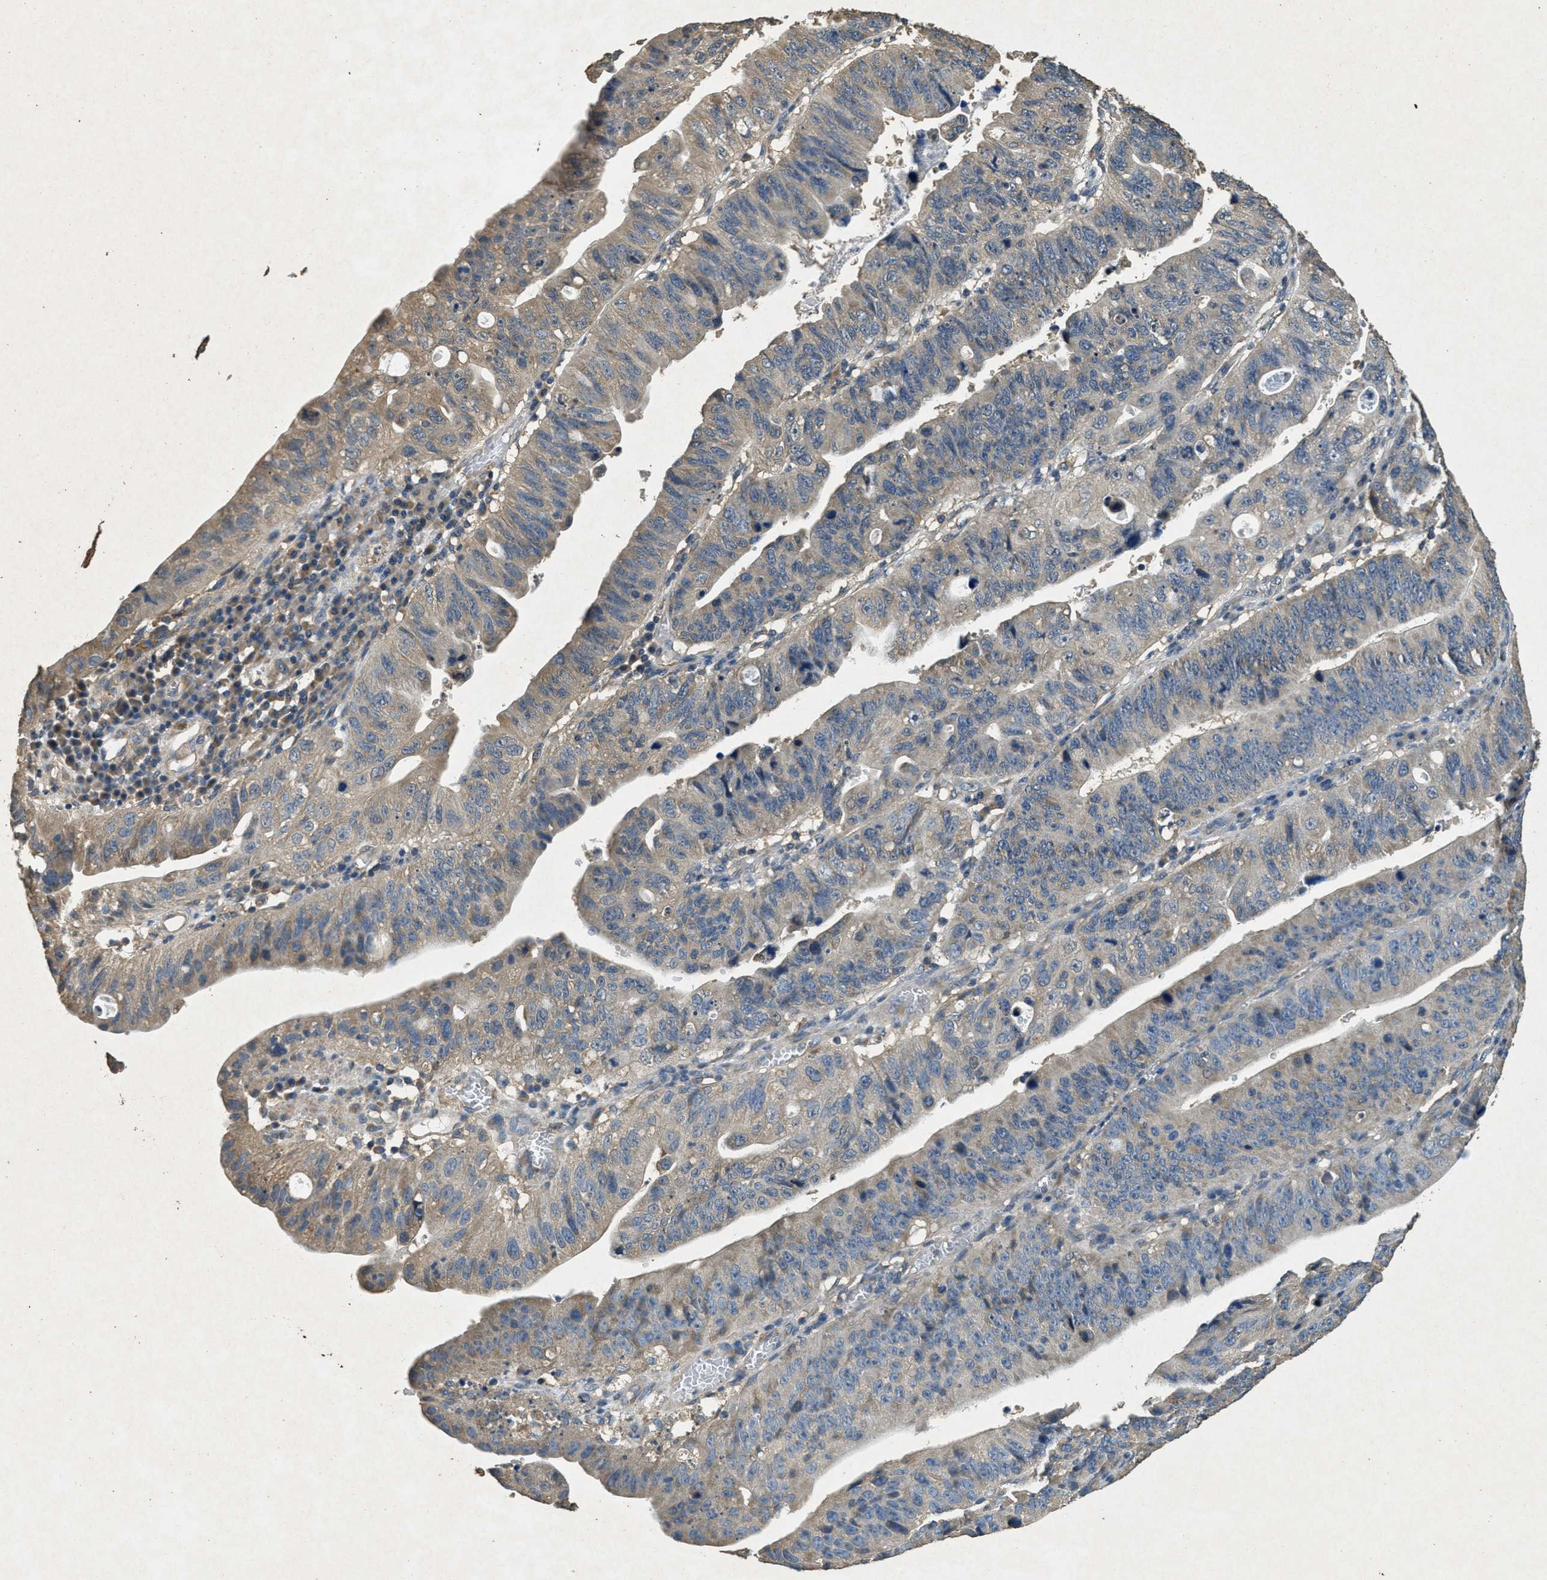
{"staining": {"intensity": "weak", "quantity": "<25%", "location": "cytoplasmic/membranous"}, "tissue": "stomach cancer", "cell_type": "Tumor cells", "image_type": "cancer", "snomed": [{"axis": "morphology", "description": "Adenocarcinoma, NOS"}, {"axis": "topography", "description": "Stomach"}], "caption": "A photomicrograph of human stomach cancer is negative for staining in tumor cells.", "gene": "RAB6B", "patient": {"sex": "male", "age": 59}}